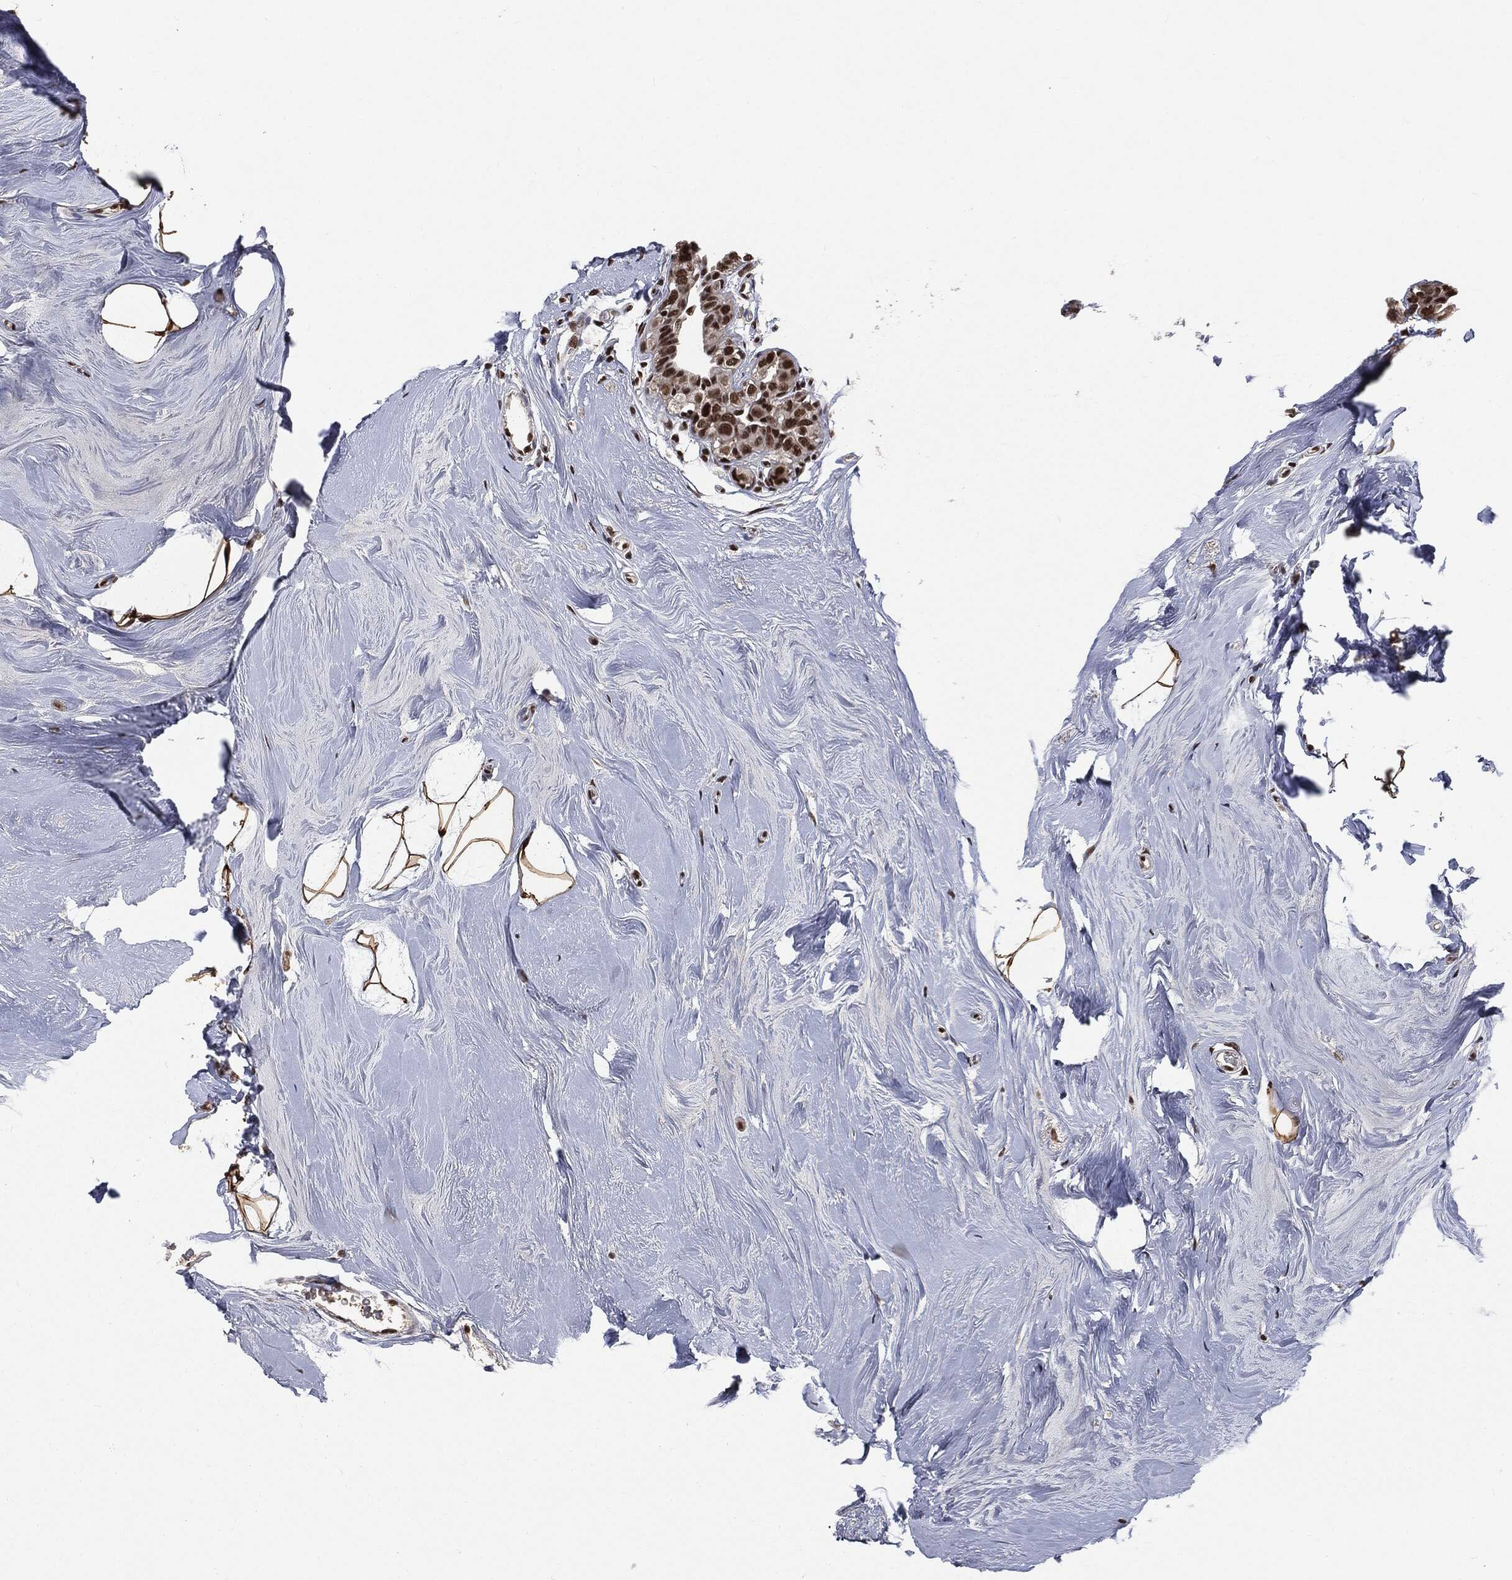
{"staining": {"intensity": "strong", "quantity": ">75%", "location": "nuclear"}, "tissue": "breast cancer", "cell_type": "Tumor cells", "image_type": "cancer", "snomed": [{"axis": "morphology", "description": "Duct carcinoma"}, {"axis": "topography", "description": "Breast"}], "caption": "Protein staining of breast intraductal carcinoma tissue displays strong nuclear expression in approximately >75% of tumor cells. The protein is shown in brown color, while the nuclei are stained blue.", "gene": "DPH2", "patient": {"sex": "female", "age": 55}}